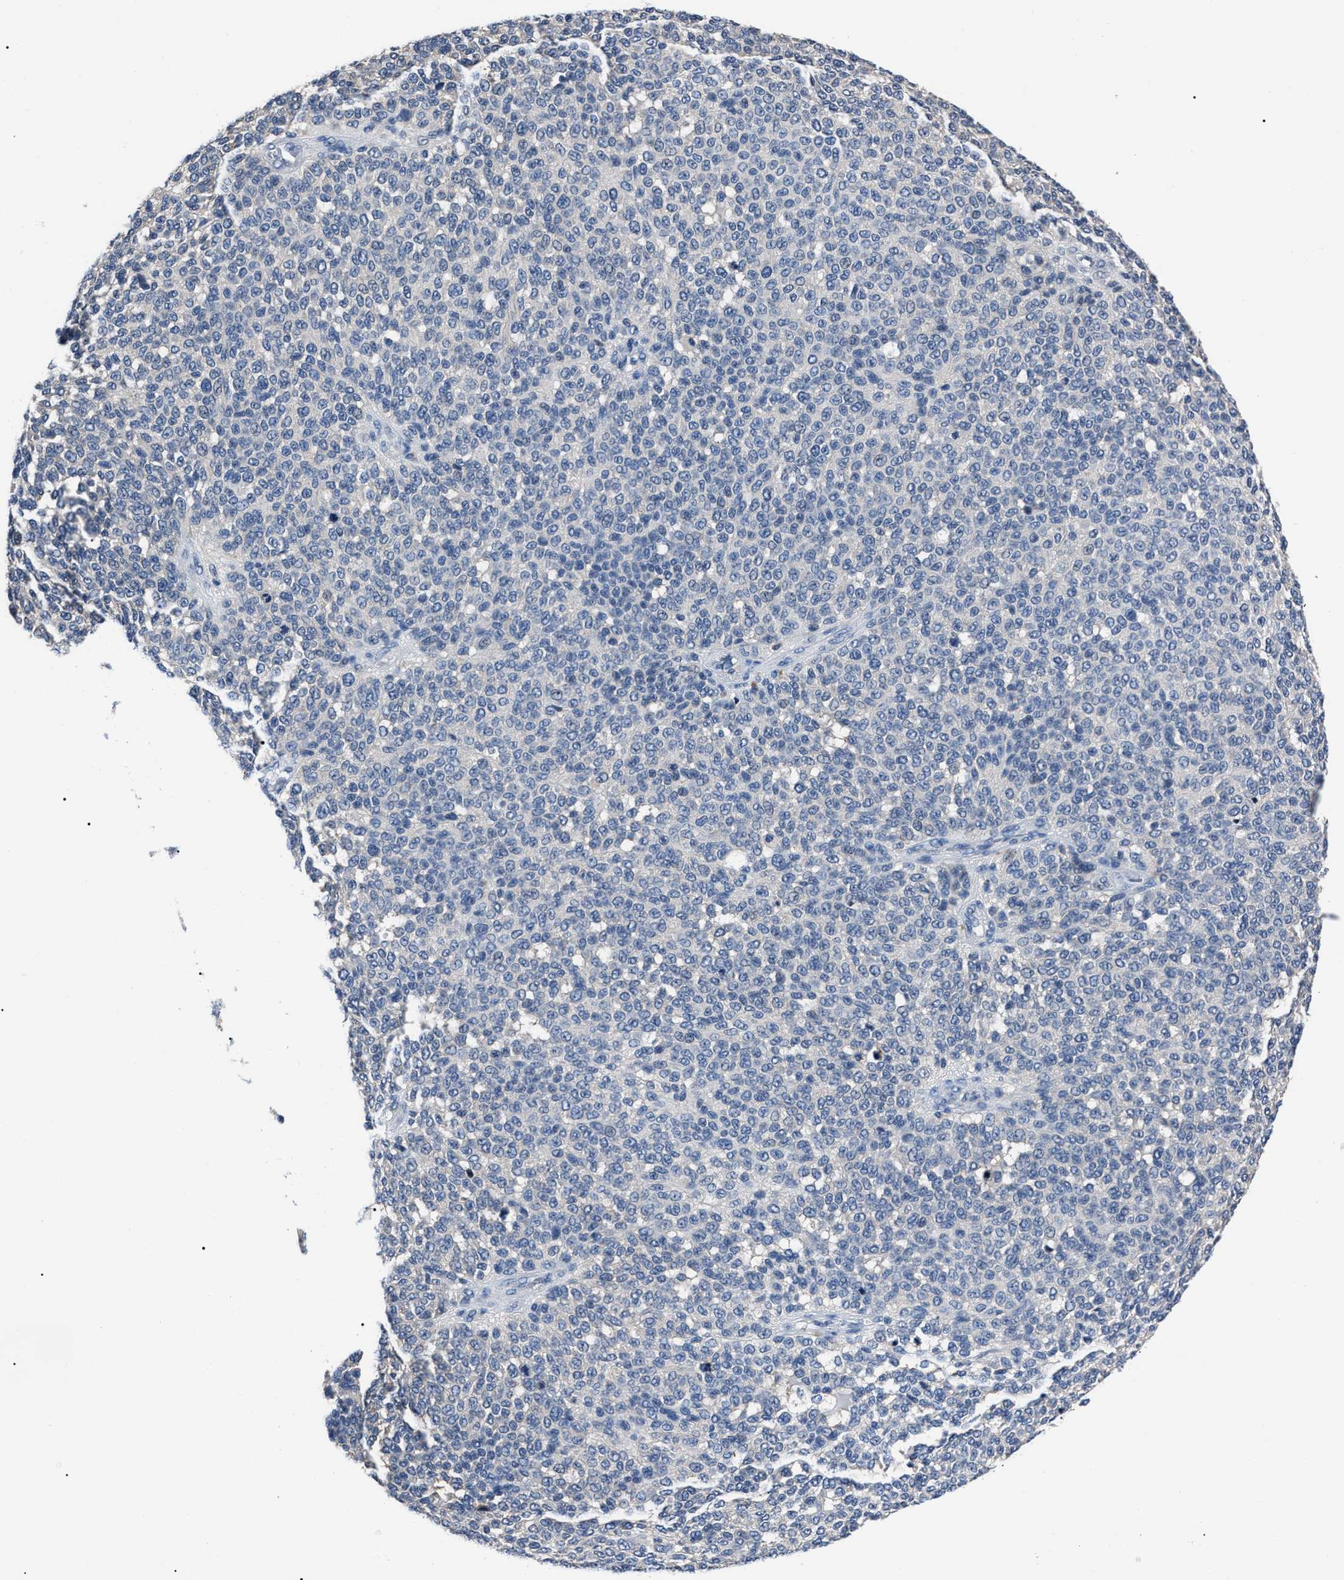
{"staining": {"intensity": "negative", "quantity": "none", "location": "none"}, "tissue": "melanoma", "cell_type": "Tumor cells", "image_type": "cancer", "snomed": [{"axis": "morphology", "description": "Malignant melanoma, NOS"}, {"axis": "topography", "description": "Skin"}], "caption": "Melanoma stained for a protein using IHC shows no positivity tumor cells.", "gene": "LRWD1", "patient": {"sex": "male", "age": 59}}